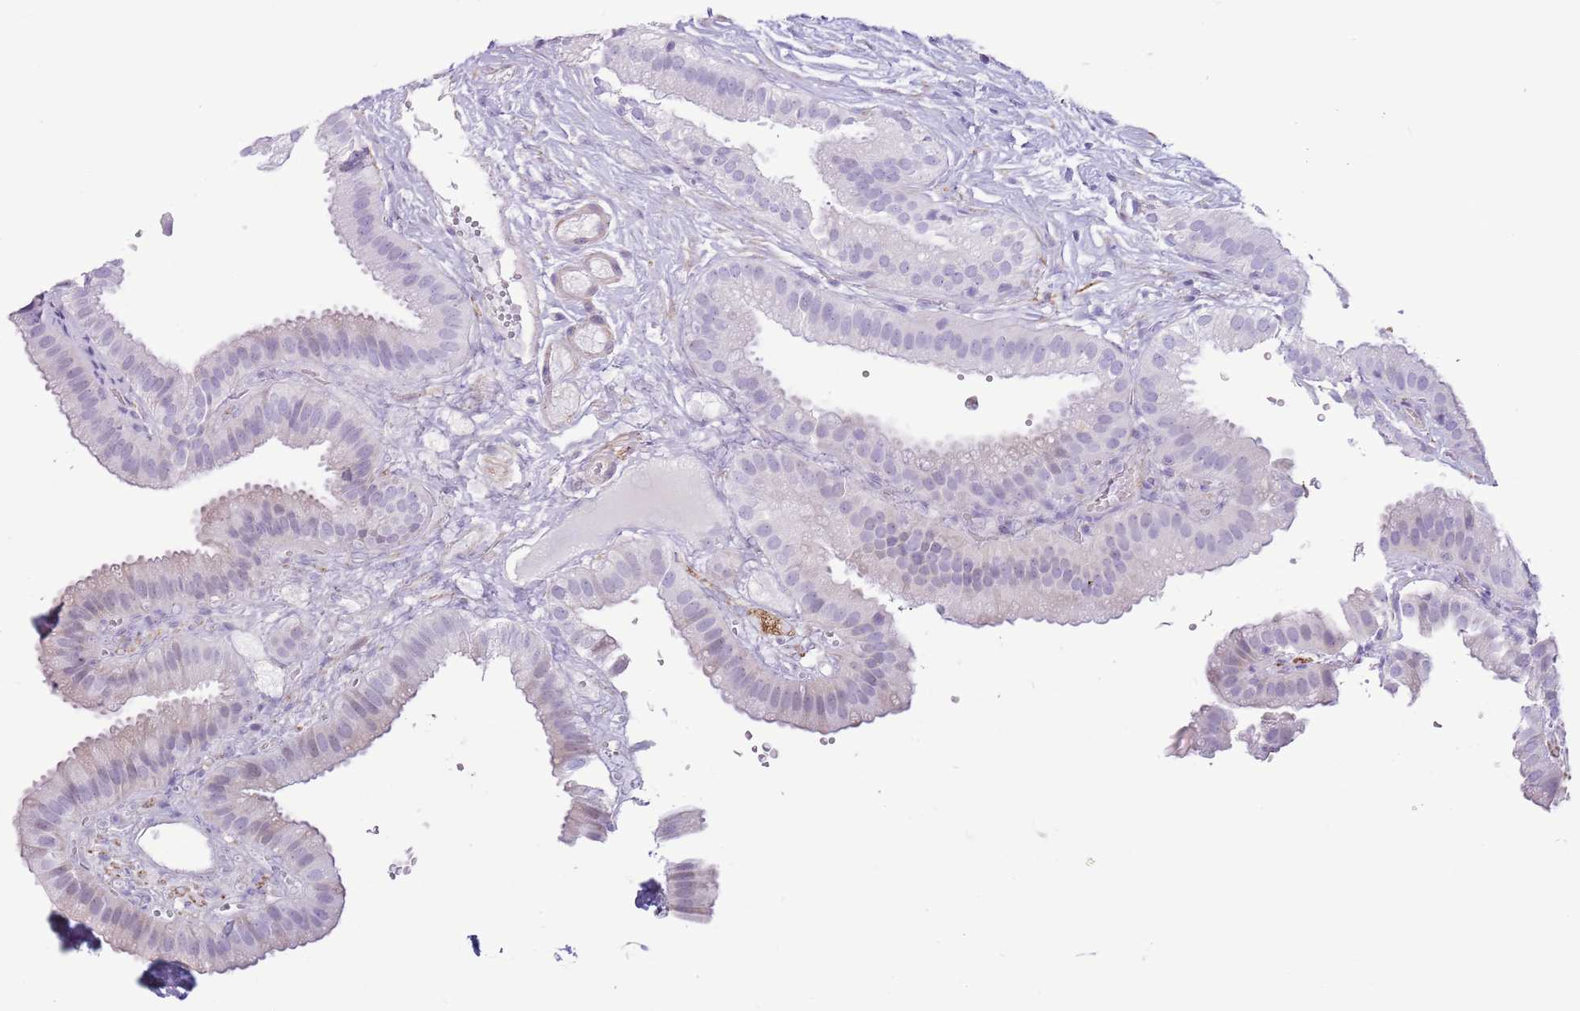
{"staining": {"intensity": "negative", "quantity": "none", "location": "none"}, "tissue": "gallbladder", "cell_type": "Glandular cells", "image_type": "normal", "snomed": [{"axis": "morphology", "description": "Normal tissue, NOS"}, {"axis": "topography", "description": "Gallbladder"}], "caption": "Immunohistochemistry (IHC) image of benign gallbladder: gallbladder stained with DAB reveals no significant protein expression in glandular cells. (Immunohistochemistry (IHC), brightfield microscopy, high magnification).", "gene": "SLC7A14", "patient": {"sex": "female", "age": 61}}